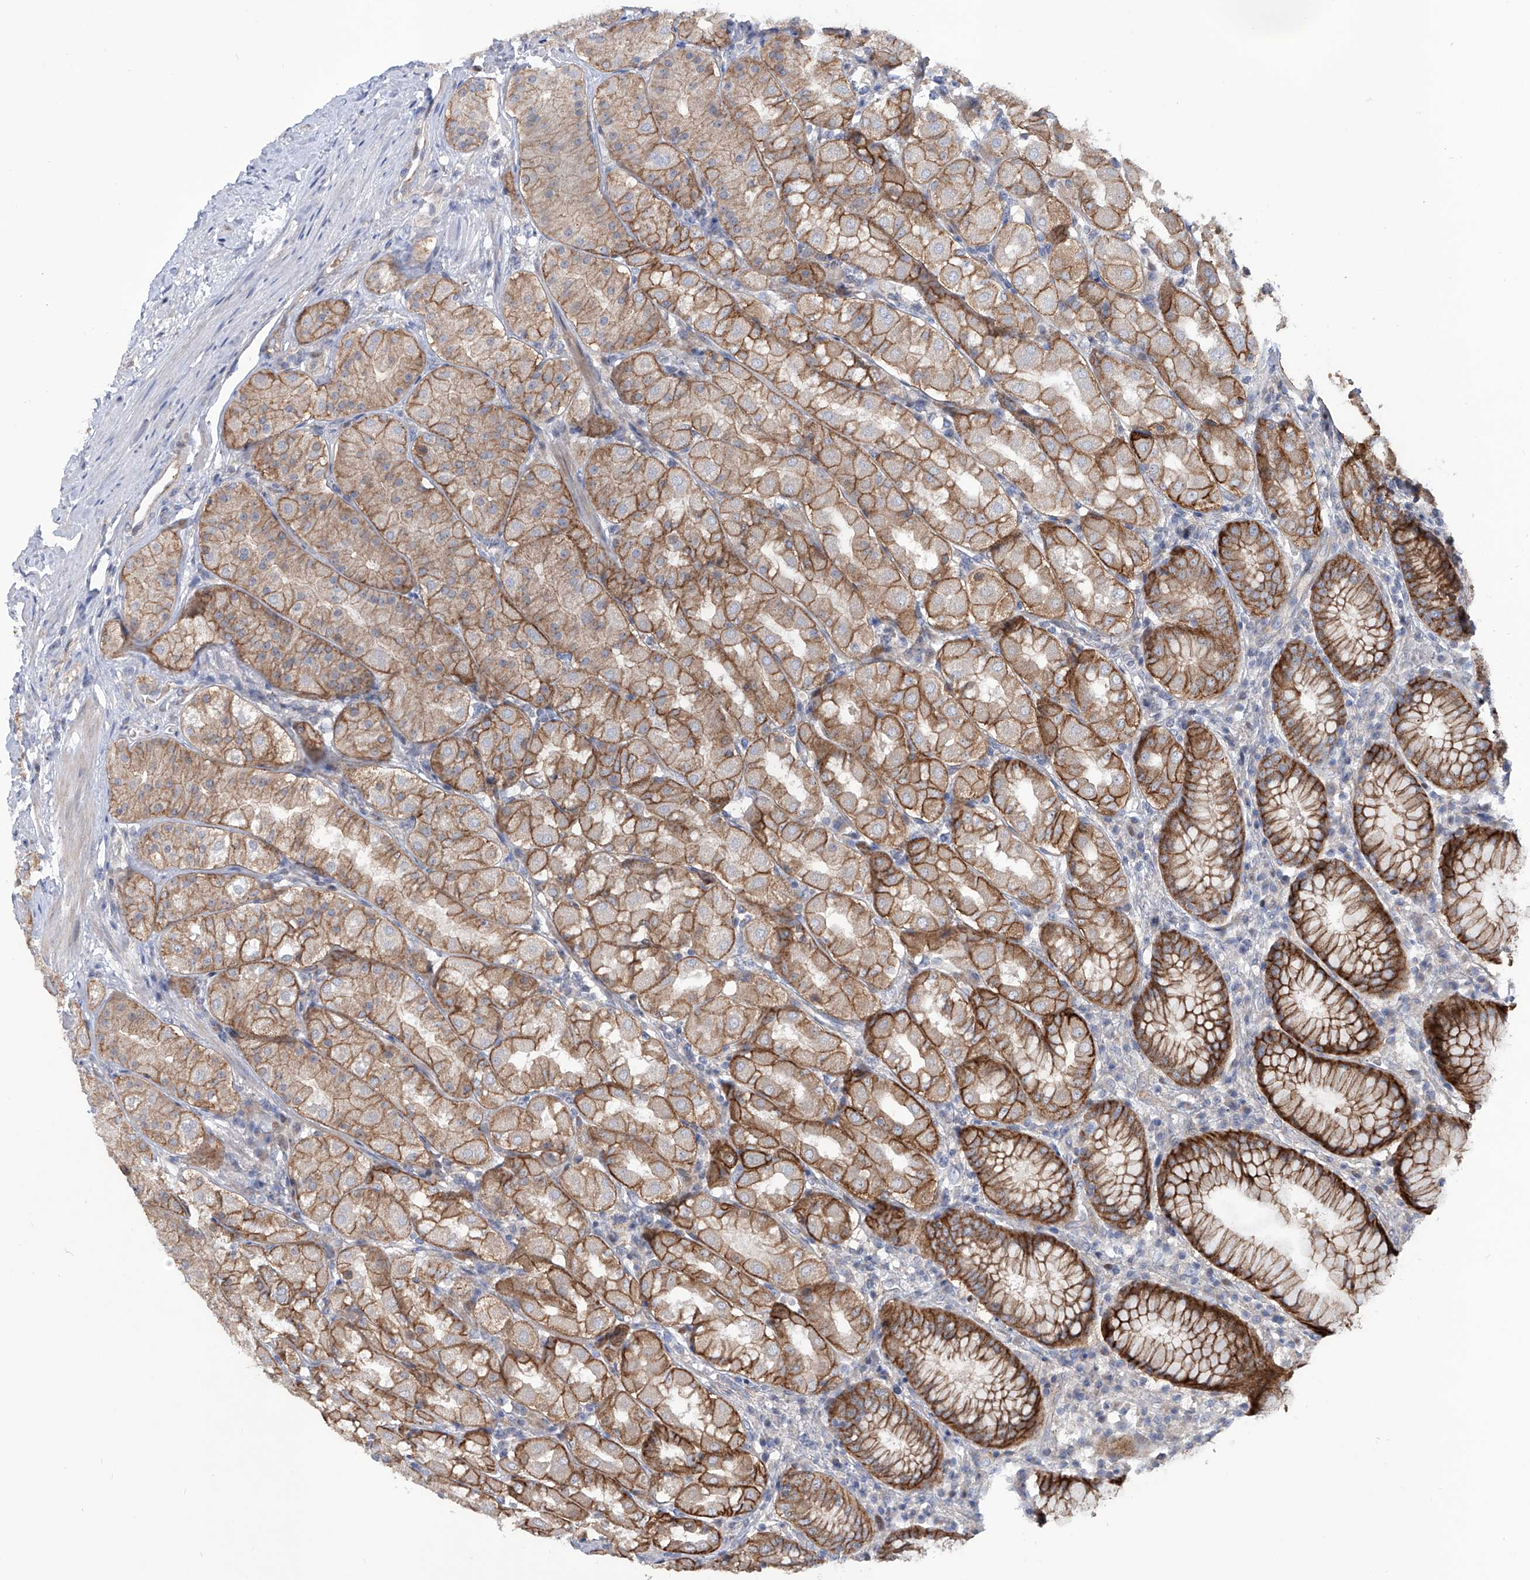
{"staining": {"intensity": "moderate", "quantity": ">75%", "location": "cytoplasmic/membranous"}, "tissue": "stomach", "cell_type": "Glandular cells", "image_type": "normal", "snomed": [{"axis": "morphology", "description": "Normal tissue, NOS"}, {"axis": "topography", "description": "Stomach"}, {"axis": "topography", "description": "Stomach, lower"}], "caption": "Brown immunohistochemical staining in benign human stomach exhibits moderate cytoplasmic/membranous positivity in approximately >75% of glandular cells.", "gene": "LRRC1", "patient": {"sex": "female", "age": 56}}